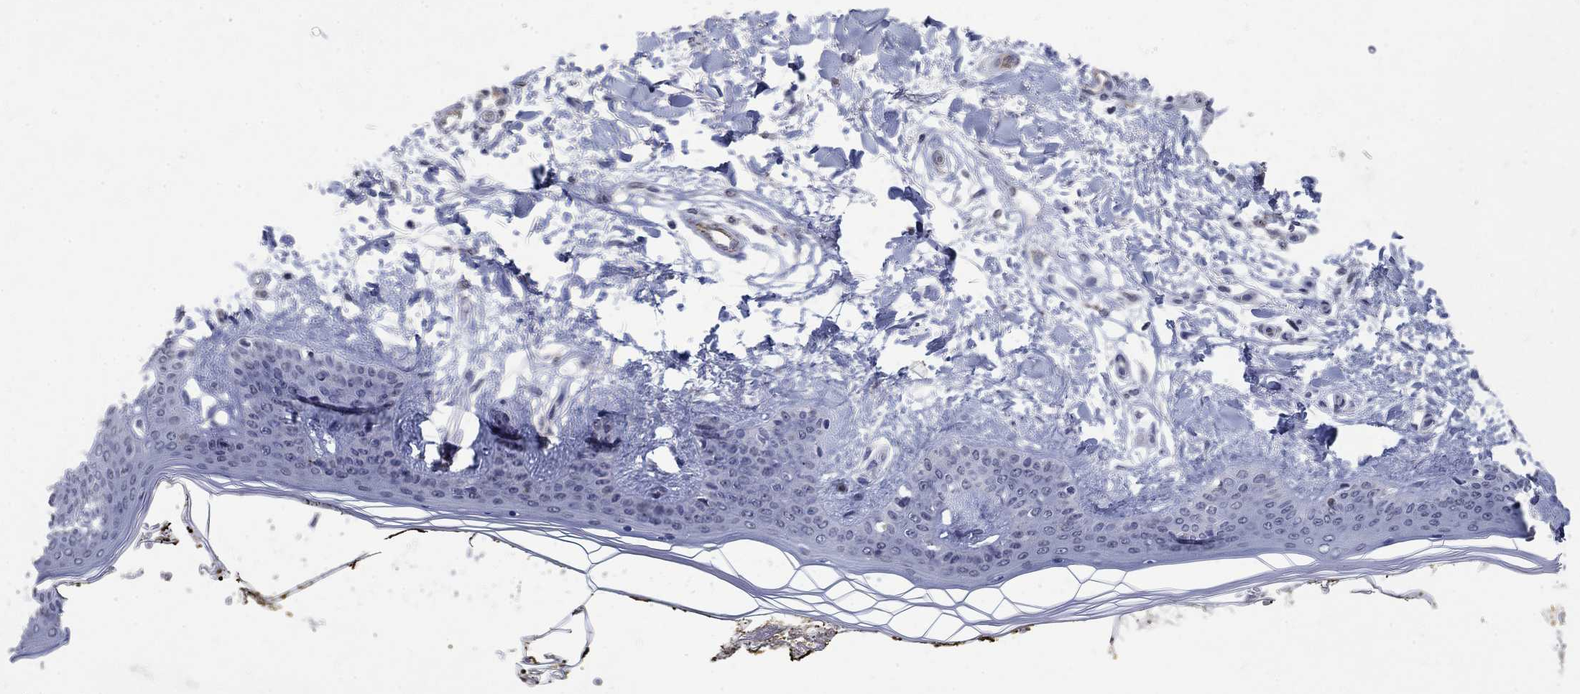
{"staining": {"intensity": "negative", "quantity": "none", "location": "none"}, "tissue": "skin", "cell_type": "Fibroblasts", "image_type": "normal", "snomed": [{"axis": "morphology", "description": "Normal tissue, NOS"}, {"axis": "topography", "description": "Skin"}], "caption": "This is a photomicrograph of IHC staining of normal skin, which shows no expression in fibroblasts. Brightfield microscopy of immunohistochemistry stained with DAB (3,3'-diaminobenzidine) (brown) and hematoxylin (blue), captured at high magnification.", "gene": "TINAG", "patient": {"sex": "female", "age": 34}}